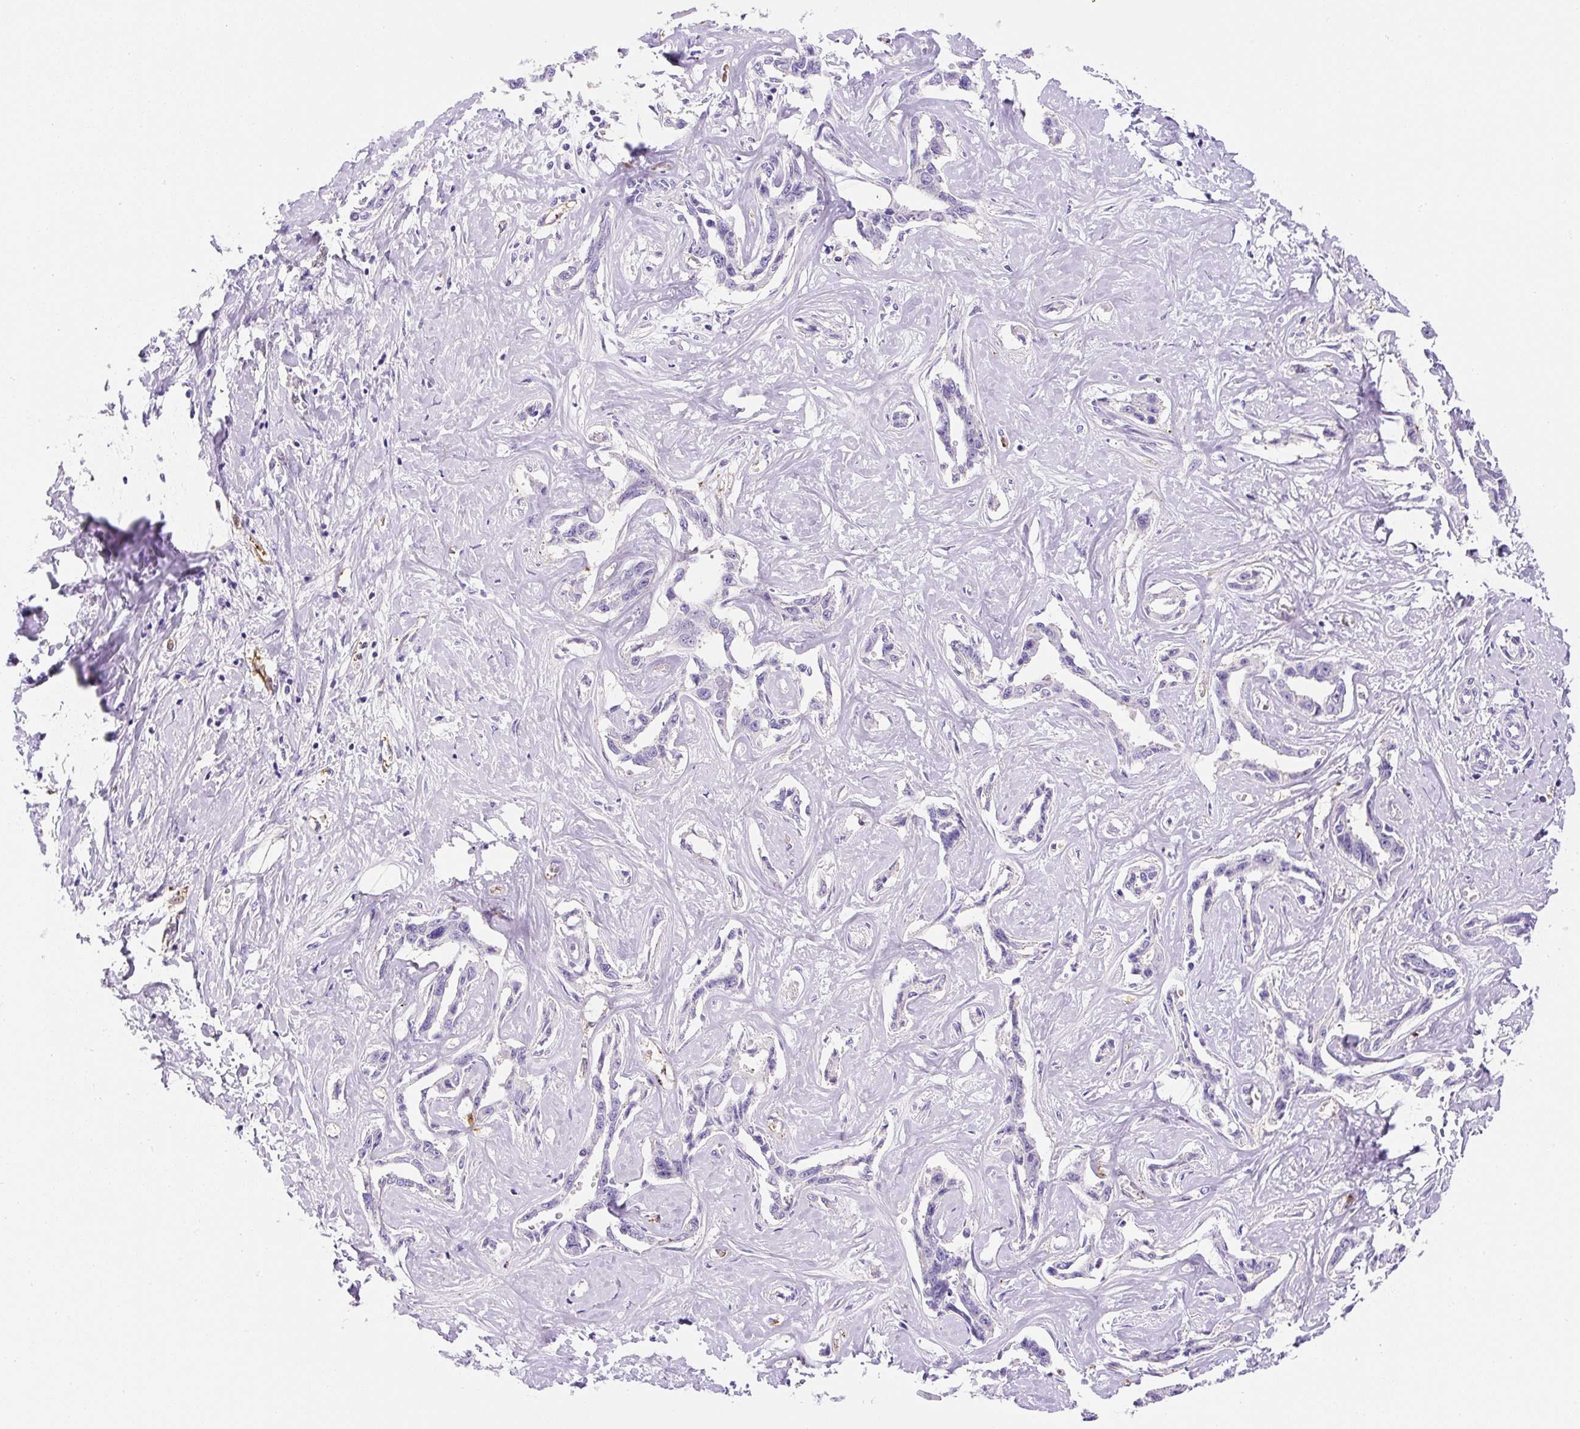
{"staining": {"intensity": "negative", "quantity": "none", "location": "none"}, "tissue": "liver cancer", "cell_type": "Tumor cells", "image_type": "cancer", "snomed": [{"axis": "morphology", "description": "Cholangiocarcinoma"}, {"axis": "topography", "description": "Liver"}], "caption": "This is a photomicrograph of immunohistochemistry staining of liver cancer, which shows no staining in tumor cells.", "gene": "ASB4", "patient": {"sex": "male", "age": 59}}